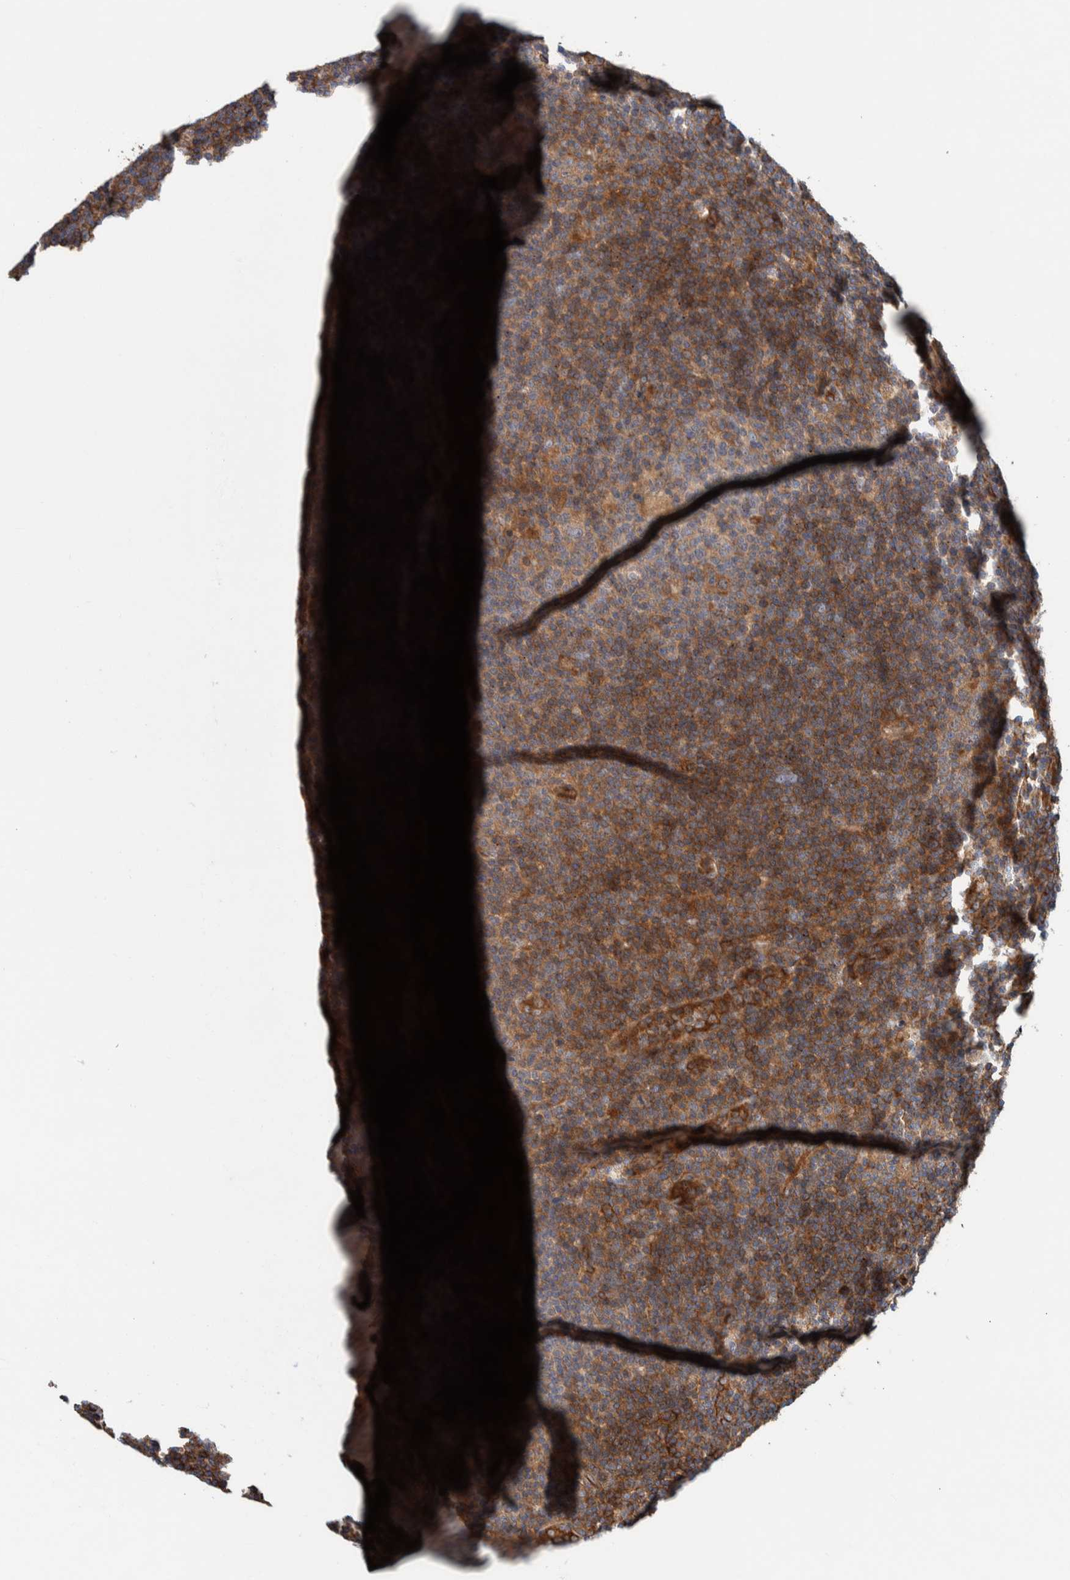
{"staining": {"intensity": "moderate", "quantity": ">75%", "location": "cytoplasmic/membranous"}, "tissue": "lymphoma", "cell_type": "Tumor cells", "image_type": "cancer", "snomed": [{"axis": "morphology", "description": "Hodgkin's disease, NOS"}, {"axis": "topography", "description": "Lymph node"}], "caption": "Lymphoma stained for a protein (brown) reveals moderate cytoplasmic/membranous positive positivity in approximately >75% of tumor cells.", "gene": "PKD1L1", "patient": {"sex": "female", "age": 57}}